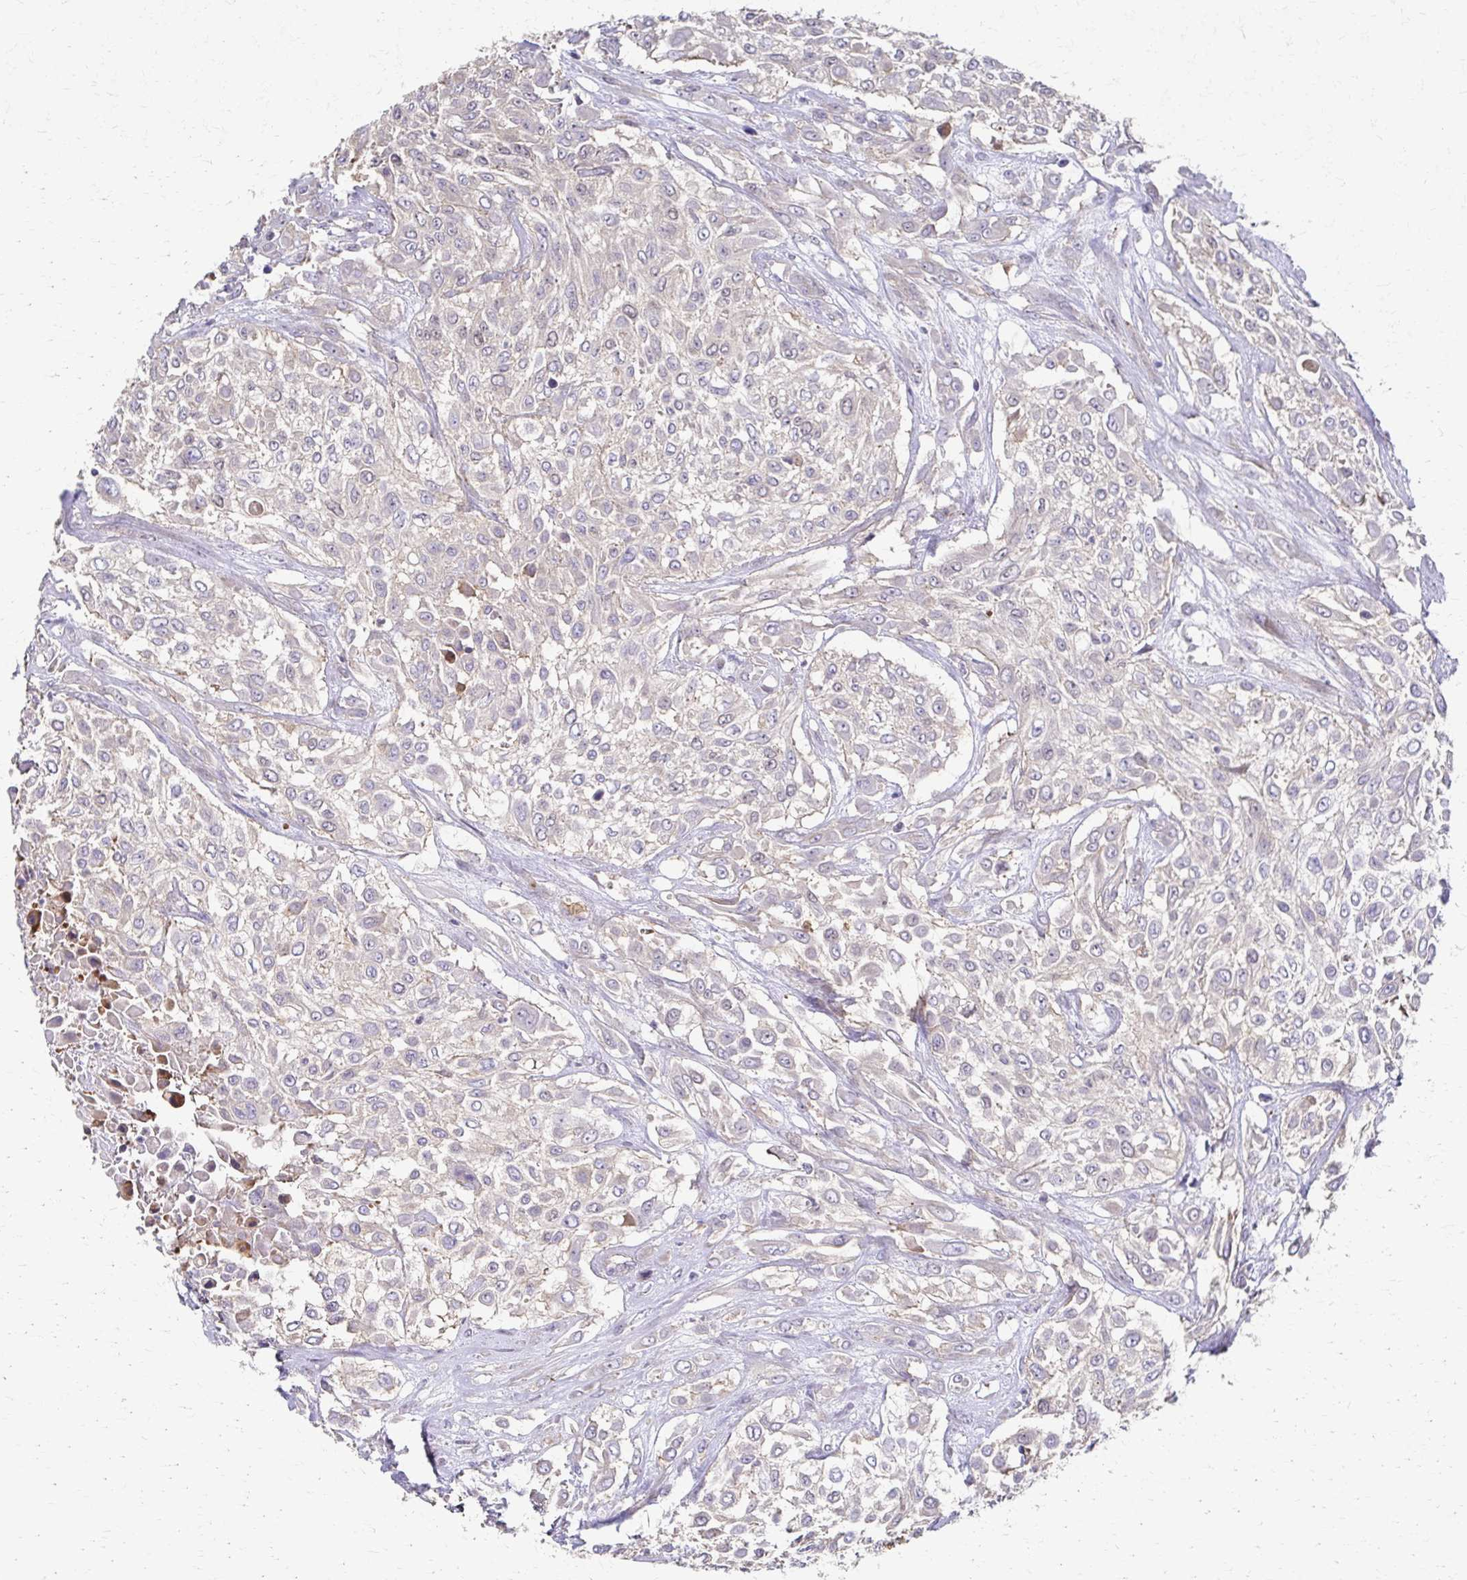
{"staining": {"intensity": "weak", "quantity": "<25%", "location": "cytoplasmic/membranous"}, "tissue": "urothelial cancer", "cell_type": "Tumor cells", "image_type": "cancer", "snomed": [{"axis": "morphology", "description": "Urothelial carcinoma, High grade"}, {"axis": "topography", "description": "Urinary bladder"}], "caption": "The image exhibits no staining of tumor cells in urothelial carcinoma (high-grade).", "gene": "SKA2", "patient": {"sex": "male", "age": 57}}